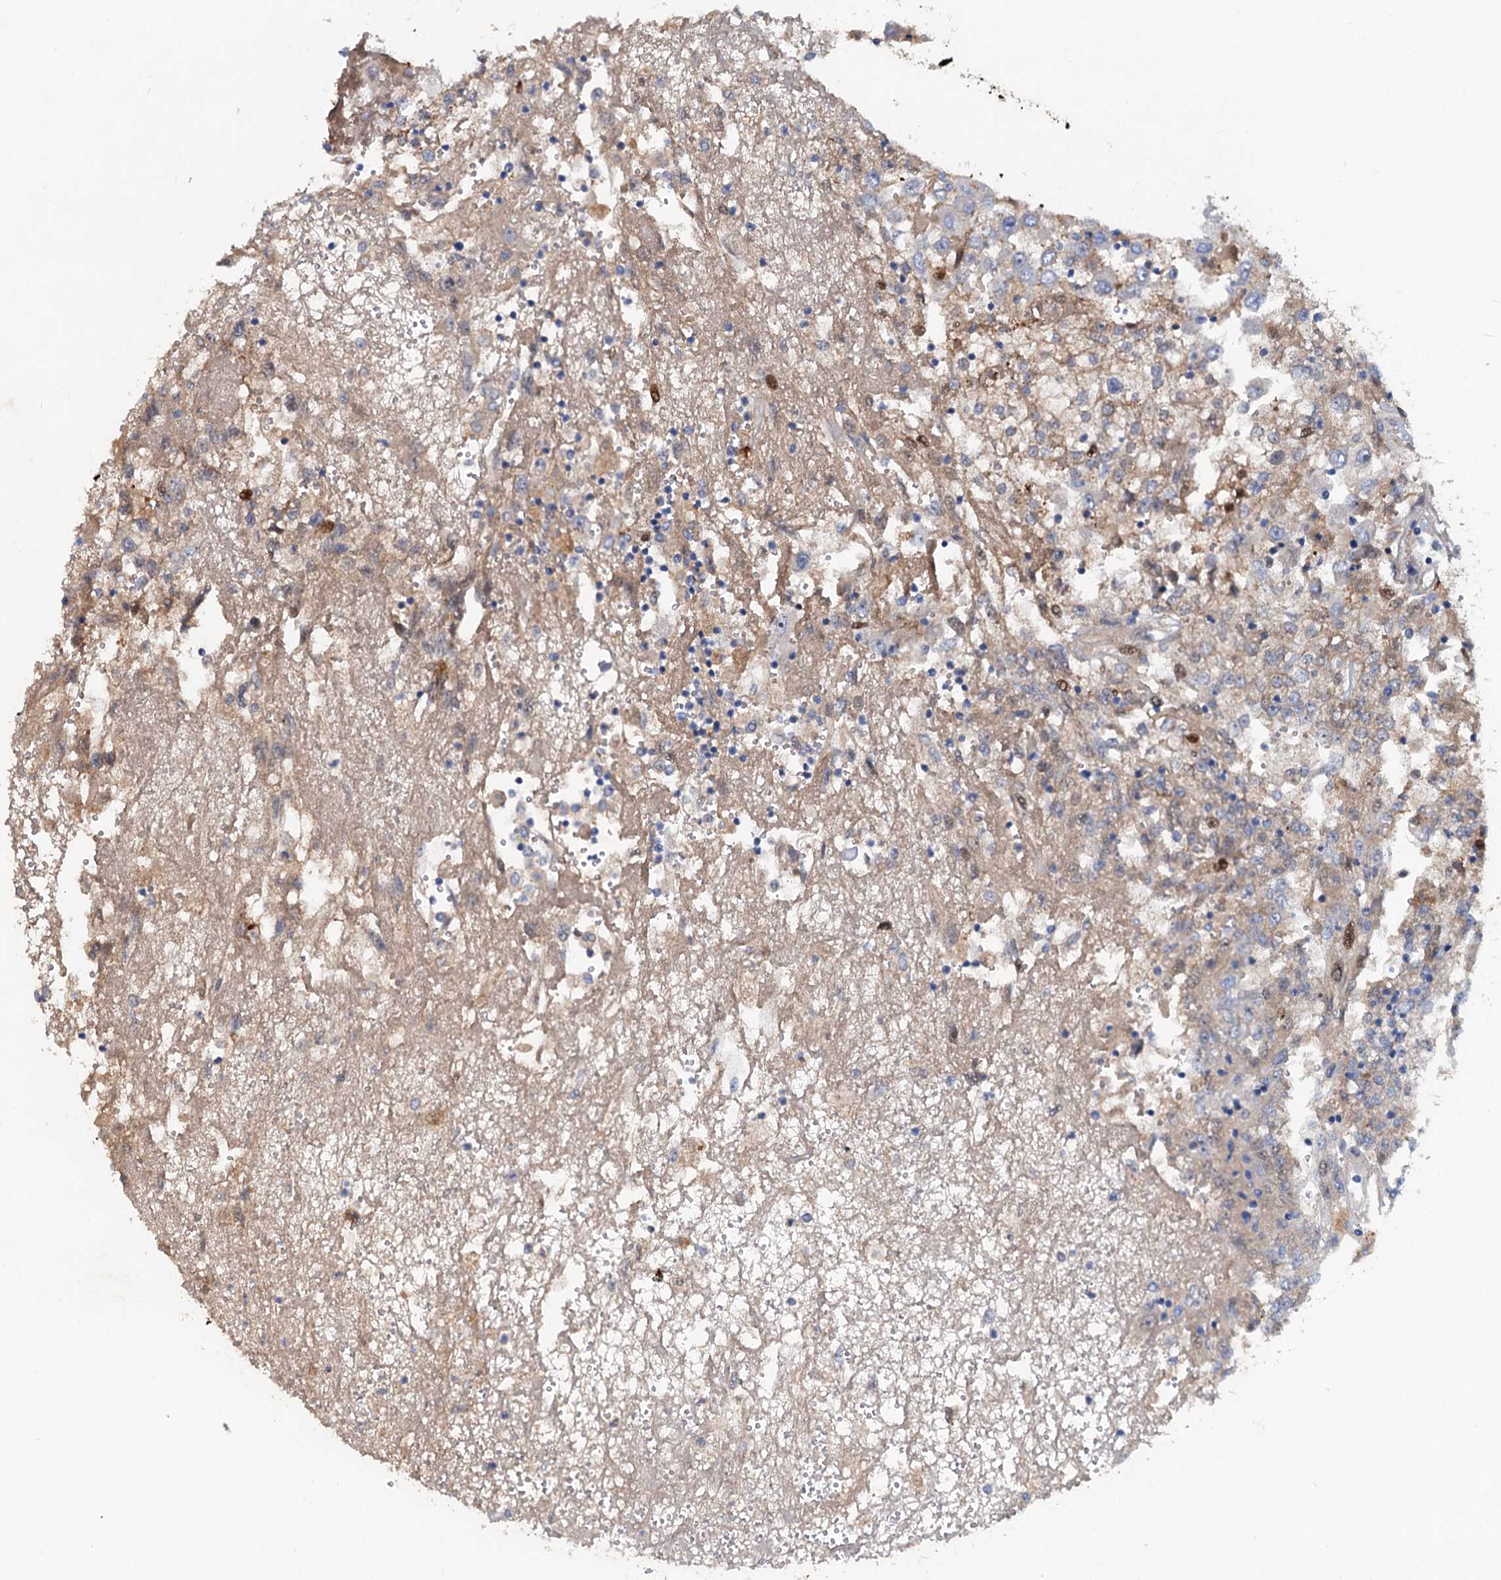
{"staining": {"intensity": "weak", "quantity": "<25%", "location": "cytoplasmic/membranous"}, "tissue": "renal cancer", "cell_type": "Tumor cells", "image_type": "cancer", "snomed": [{"axis": "morphology", "description": "Adenocarcinoma, NOS"}, {"axis": "topography", "description": "Kidney"}], "caption": "Human renal cancer (adenocarcinoma) stained for a protein using immunohistochemistry shows no positivity in tumor cells.", "gene": "CHRD", "patient": {"sex": "female", "age": 52}}